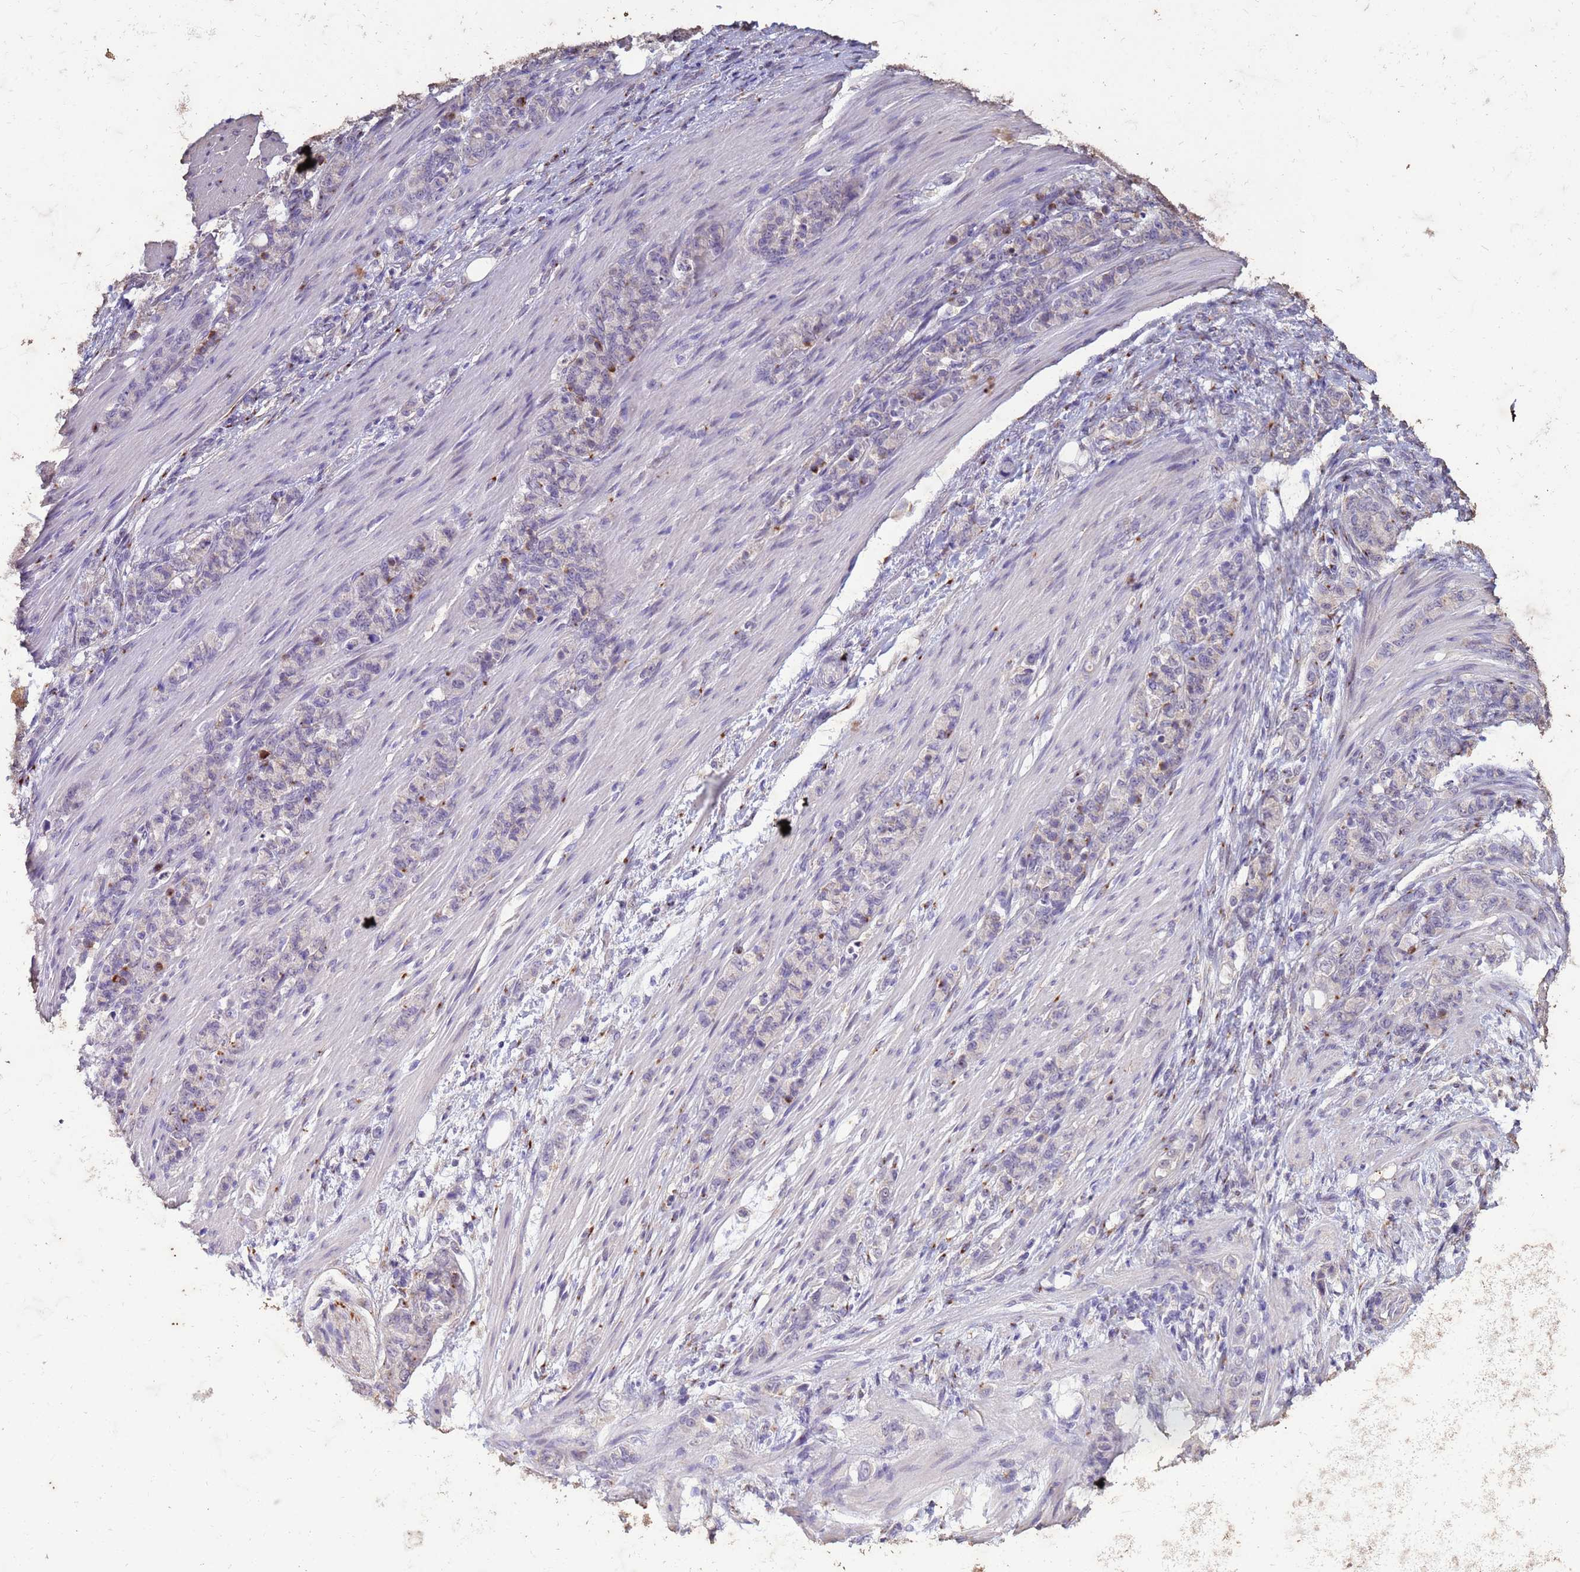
{"staining": {"intensity": "weak", "quantity": "<25%", "location": "cytoplasmic/membranous"}, "tissue": "stomach cancer", "cell_type": "Tumor cells", "image_type": "cancer", "snomed": [{"axis": "morphology", "description": "Adenocarcinoma, NOS"}, {"axis": "topography", "description": "Stomach"}], "caption": "There is no significant staining in tumor cells of stomach cancer (adenocarcinoma).", "gene": "SLC25A15", "patient": {"sex": "female", "age": 79}}